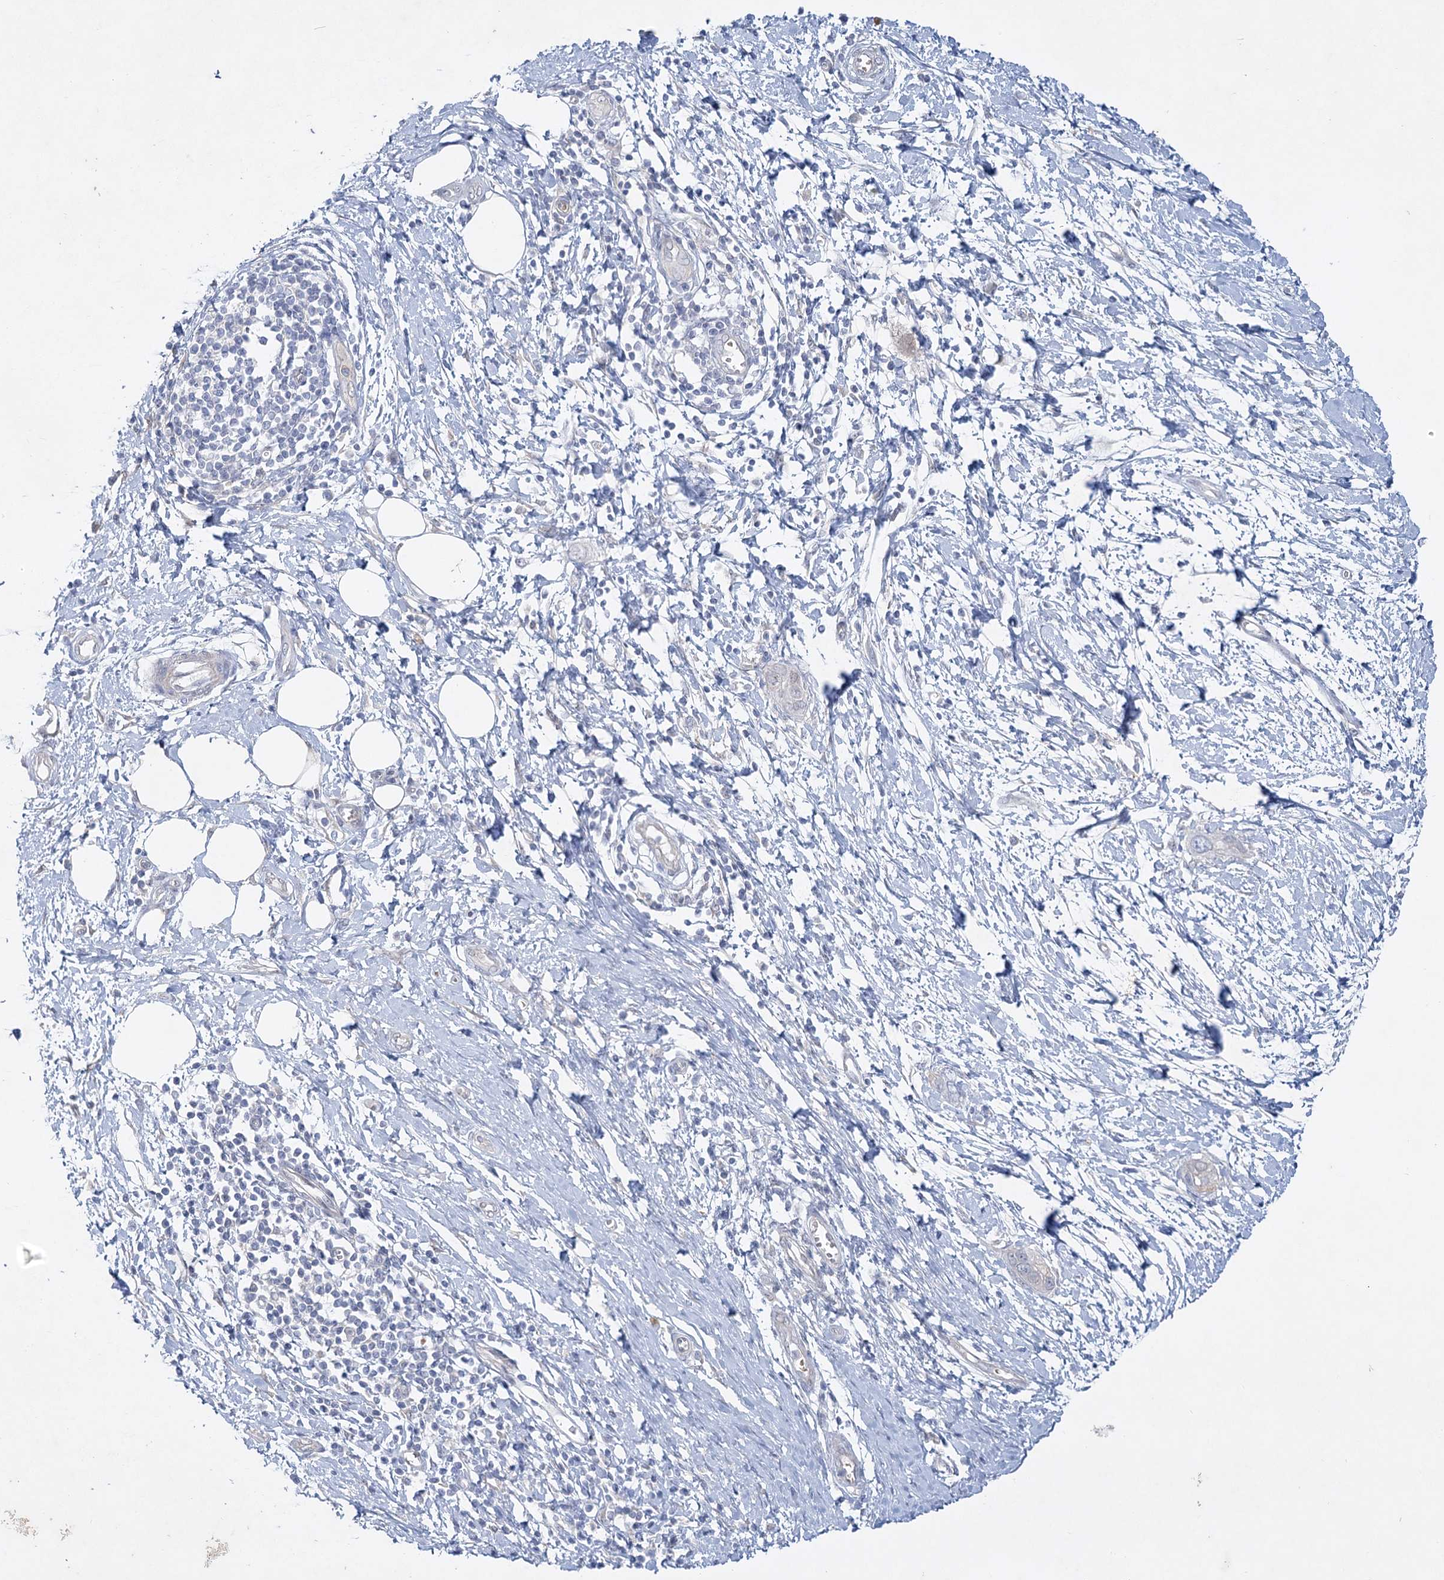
{"staining": {"intensity": "negative", "quantity": "none", "location": "none"}, "tissue": "pancreatic cancer", "cell_type": "Tumor cells", "image_type": "cancer", "snomed": [{"axis": "morphology", "description": "Normal tissue, NOS"}, {"axis": "morphology", "description": "Adenocarcinoma, NOS"}, {"axis": "topography", "description": "Pancreas"}, {"axis": "topography", "description": "Peripheral nerve tissue"}], "caption": "Immunohistochemistry of human pancreatic cancer (adenocarcinoma) shows no staining in tumor cells.", "gene": "AAMDC", "patient": {"sex": "male", "age": 59}}